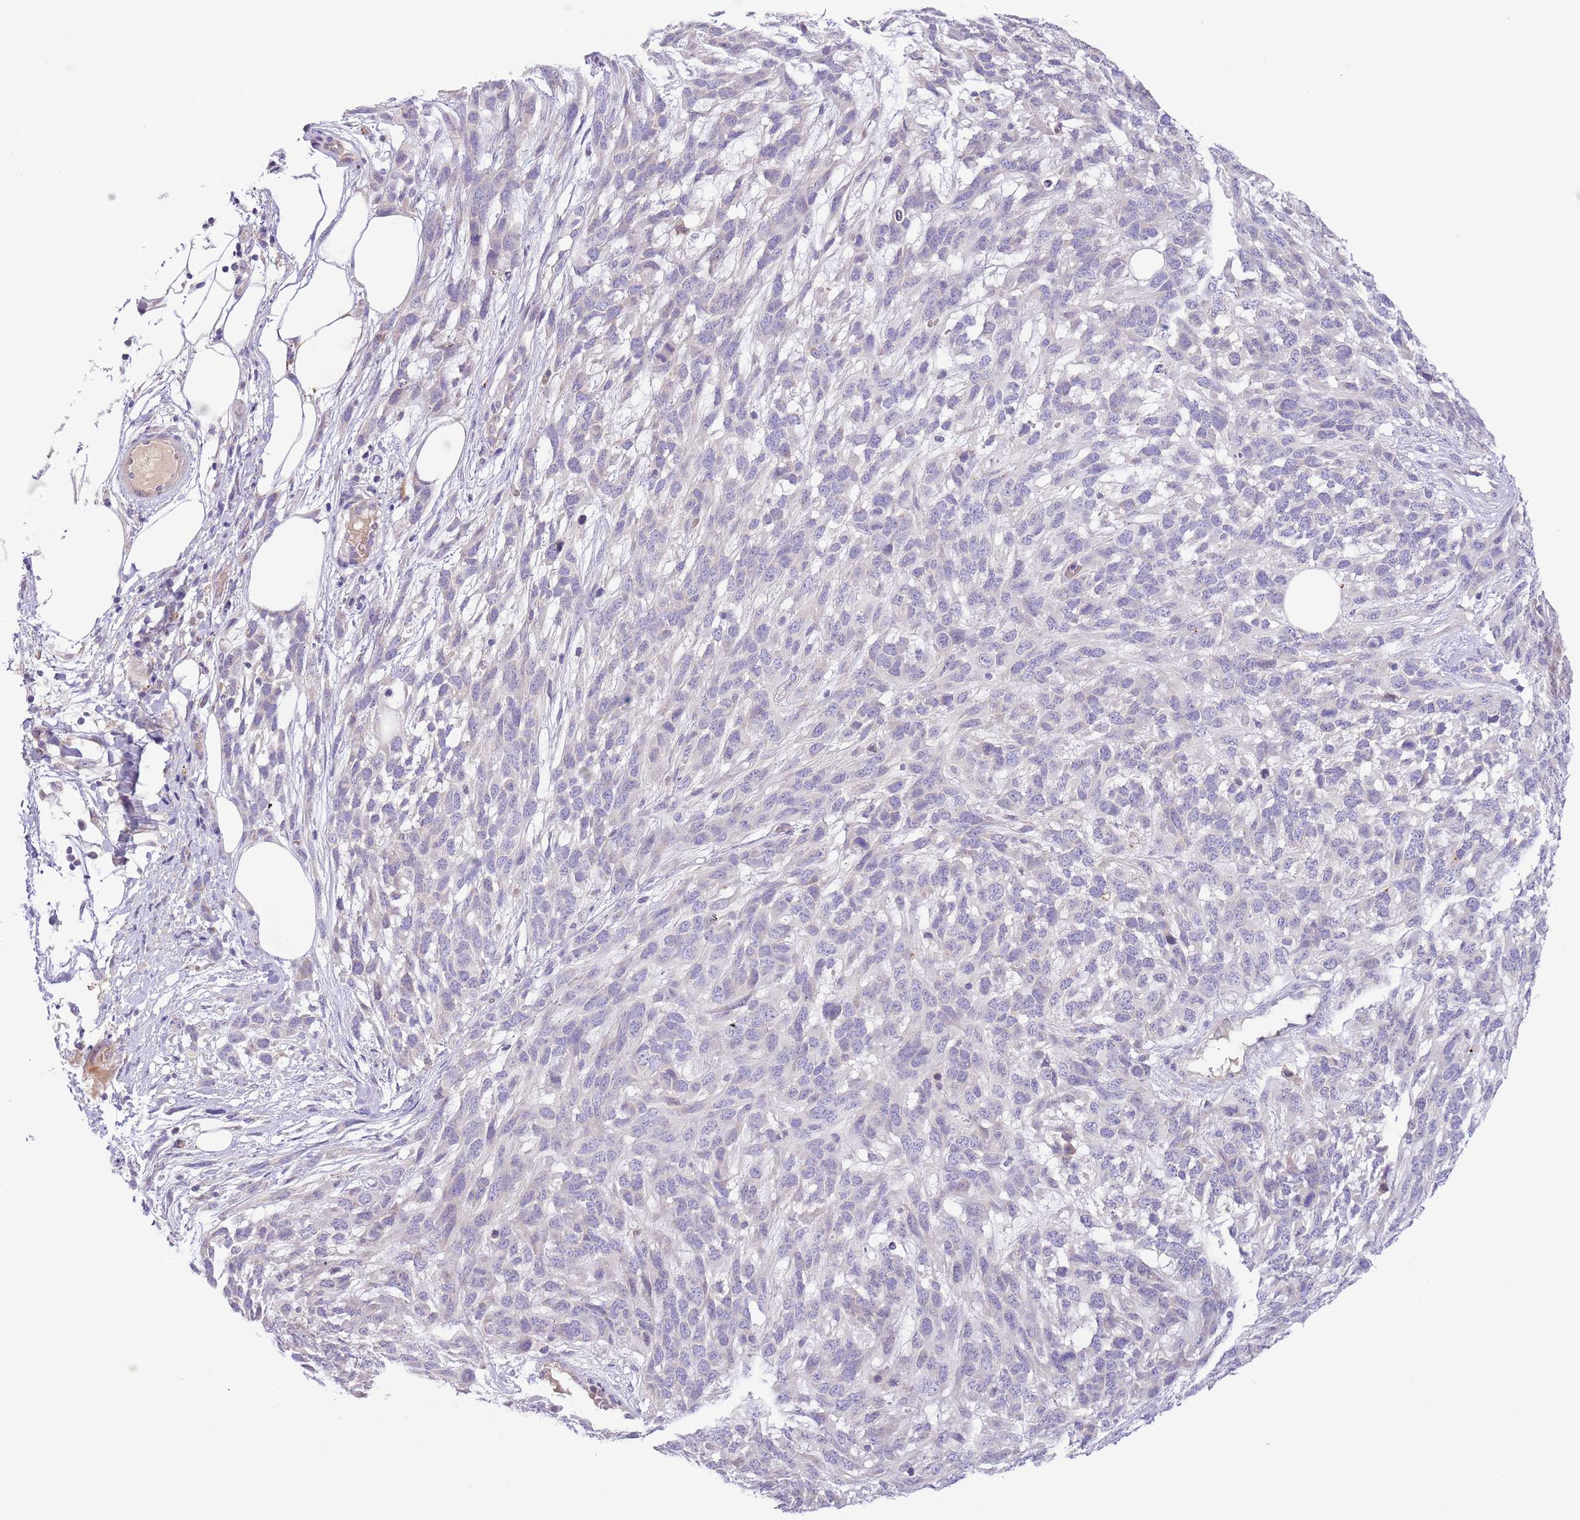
{"staining": {"intensity": "negative", "quantity": "none", "location": "none"}, "tissue": "melanoma", "cell_type": "Tumor cells", "image_type": "cancer", "snomed": [{"axis": "morphology", "description": "Normal morphology"}, {"axis": "morphology", "description": "Malignant melanoma, NOS"}, {"axis": "topography", "description": "Skin"}], "caption": "Tumor cells show no significant protein expression in melanoma. (Brightfield microscopy of DAB (3,3'-diaminobenzidine) IHC at high magnification).", "gene": "AP1S2", "patient": {"sex": "female", "age": 72}}